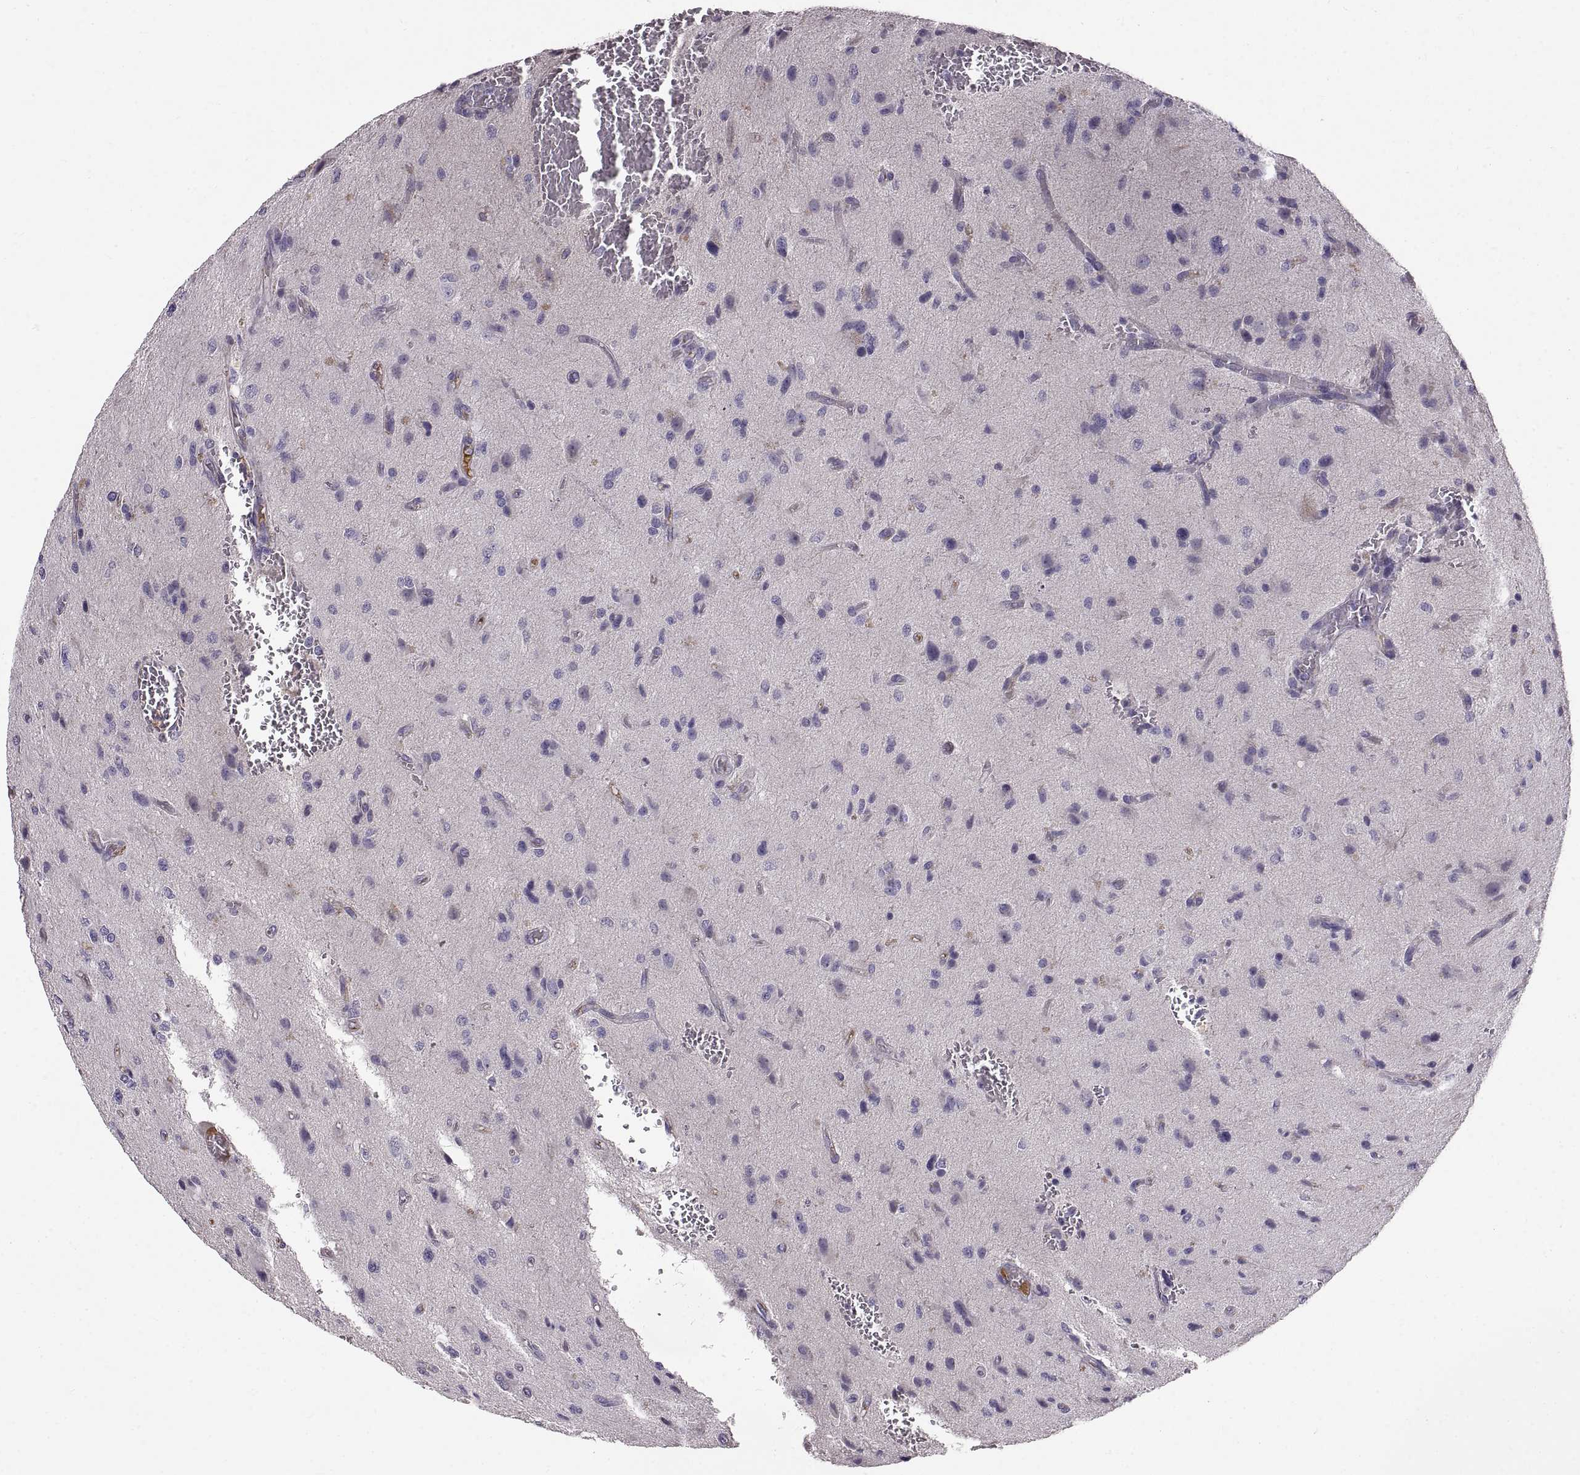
{"staining": {"intensity": "negative", "quantity": "none", "location": "none"}, "tissue": "glioma", "cell_type": "Tumor cells", "image_type": "cancer", "snomed": [{"axis": "morphology", "description": "Glioma, malignant, NOS"}, {"axis": "morphology", "description": "Glioma, malignant, High grade"}, {"axis": "topography", "description": "Brain"}], "caption": "Immunohistochemistry histopathology image of glioma stained for a protein (brown), which reveals no expression in tumor cells.", "gene": "ADAM32", "patient": {"sex": "female", "age": 71}}